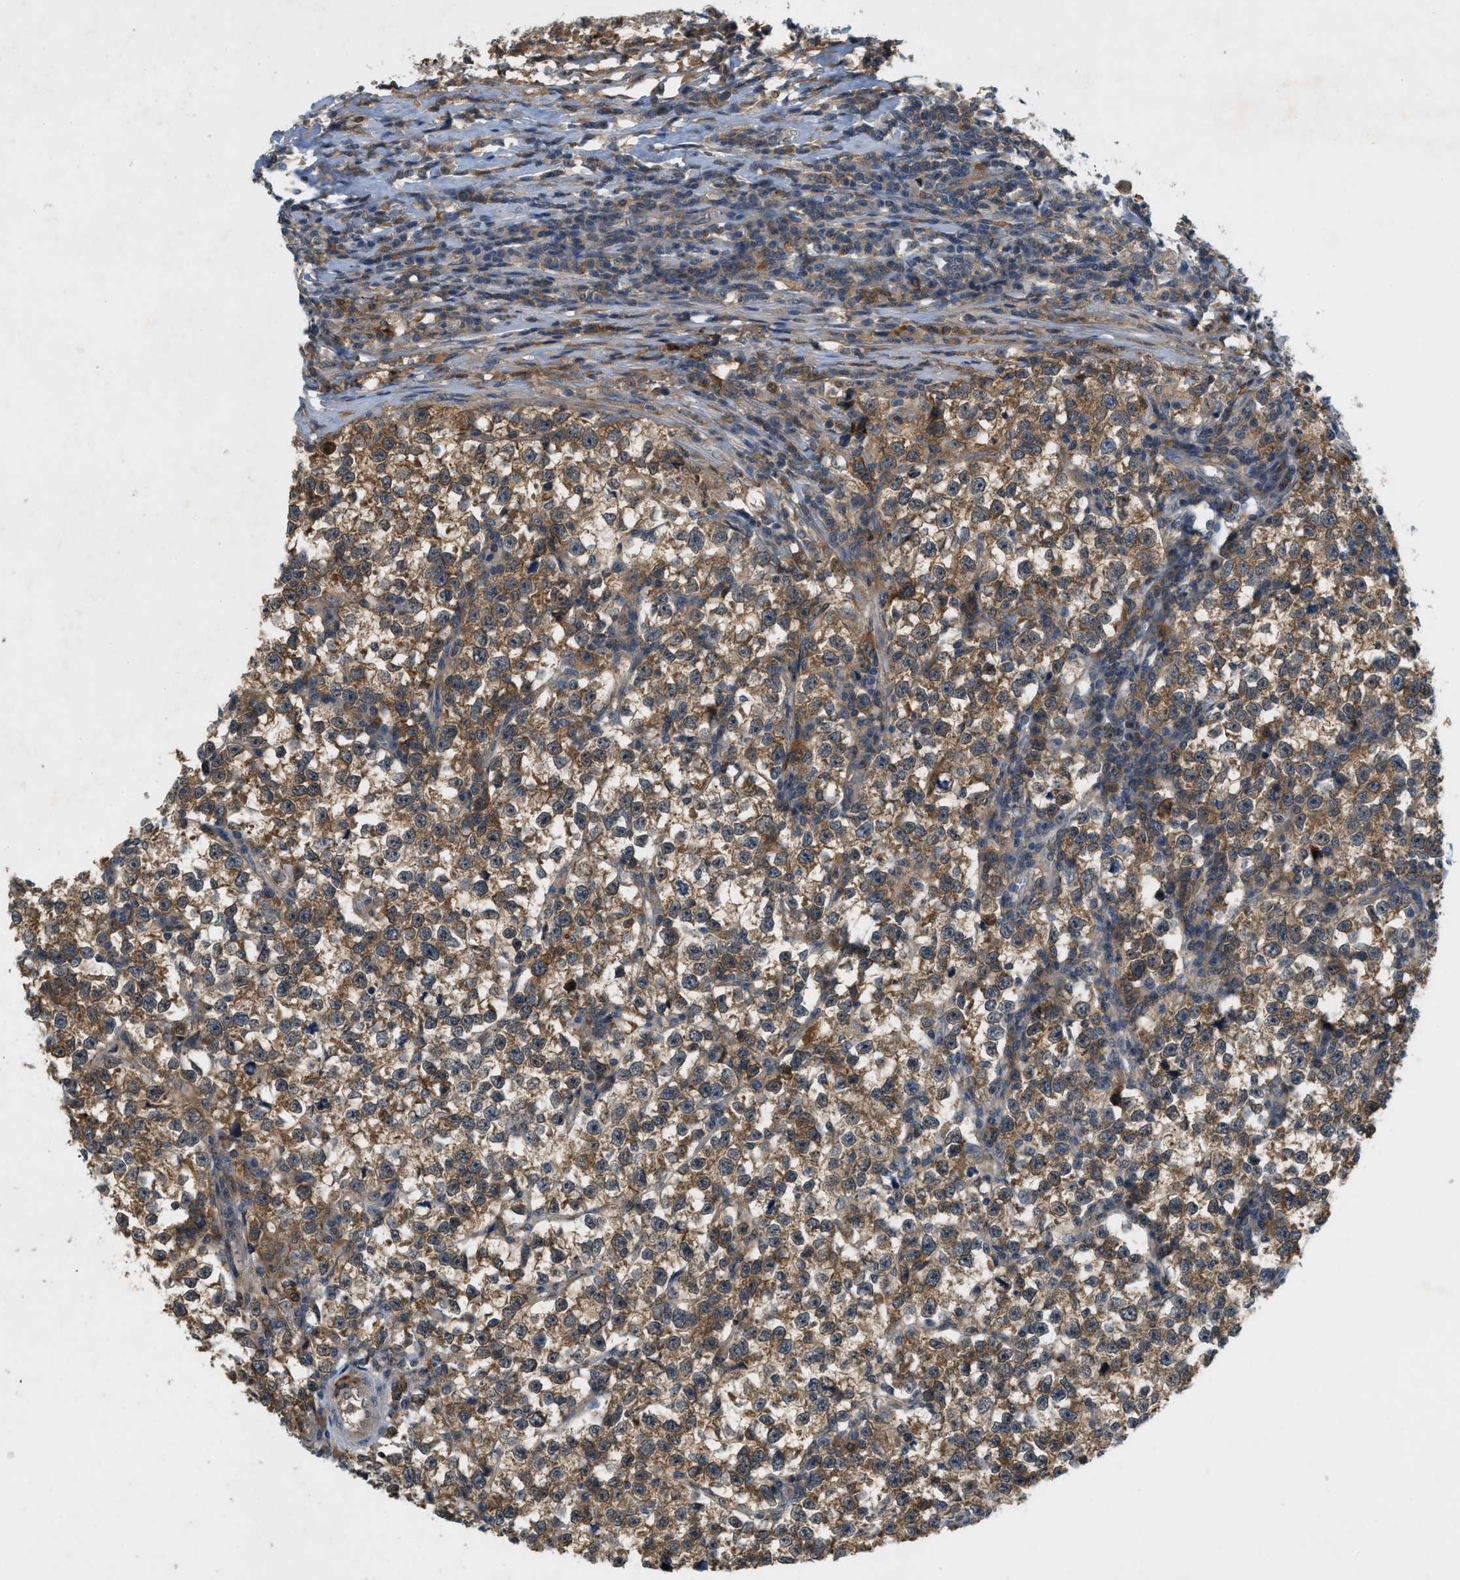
{"staining": {"intensity": "moderate", "quantity": ">75%", "location": "cytoplasmic/membranous"}, "tissue": "testis cancer", "cell_type": "Tumor cells", "image_type": "cancer", "snomed": [{"axis": "morphology", "description": "Normal tissue, NOS"}, {"axis": "morphology", "description": "Seminoma, NOS"}, {"axis": "topography", "description": "Testis"}], "caption": "This is a micrograph of immunohistochemistry (IHC) staining of testis cancer, which shows moderate positivity in the cytoplasmic/membranous of tumor cells.", "gene": "PDCL3", "patient": {"sex": "male", "age": 43}}